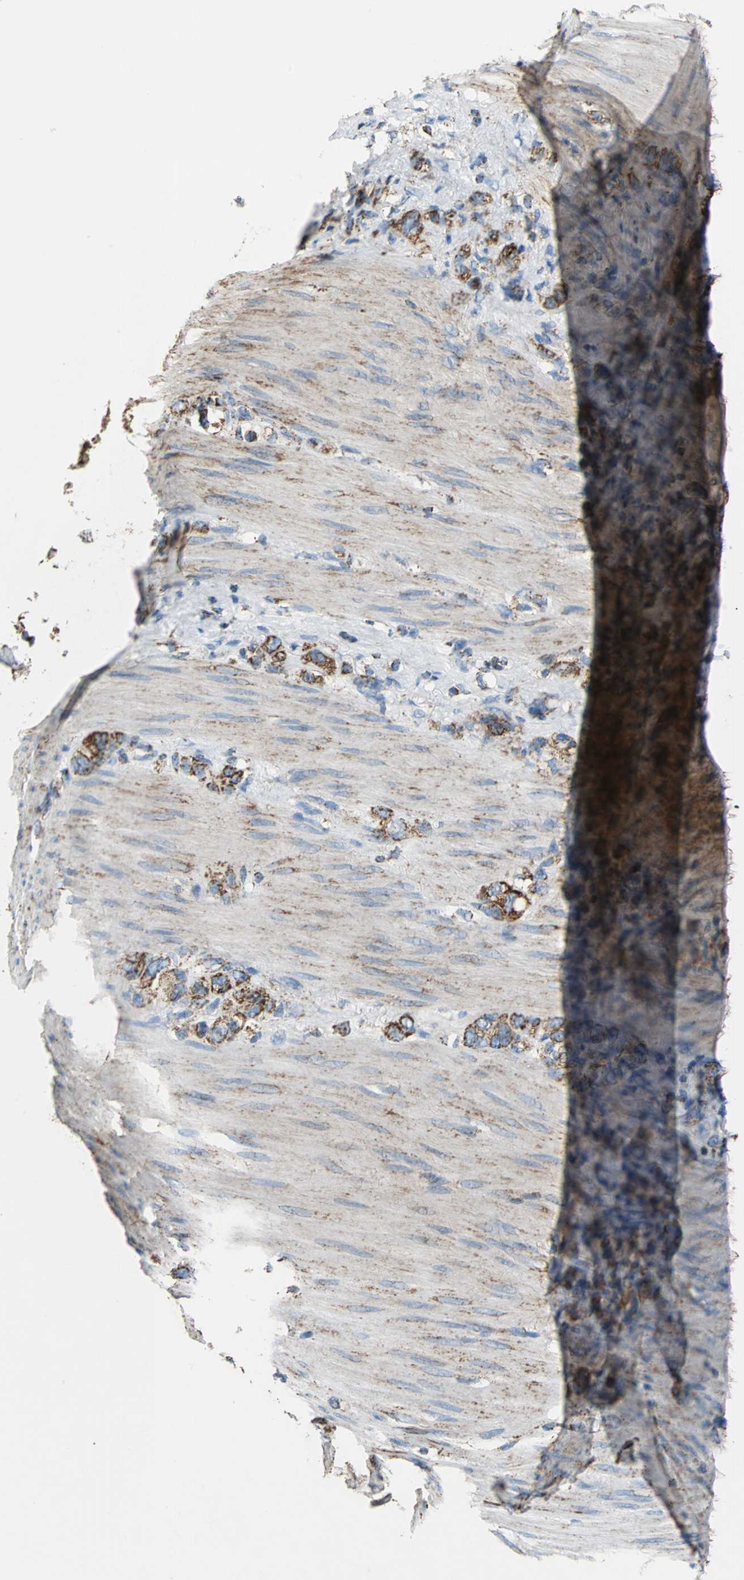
{"staining": {"intensity": "moderate", "quantity": ">75%", "location": "cytoplasmic/membranous"}, "tissue": "stomach cancer", "cell_type": "Tumor cells", "image_type": "cancer", "snomed": [{"axis": "morphology", "description": "Normal tissue, NOS"}, {"axis": "morphology", "description": "Adenocarcinoma, NOS"}, {"axis": "morphology", "description": "Adenocarcinoma, High grade"}, {"axis": "topography", "description": "Stomach, upper"}, {"axis": "topography", "description": "Stomach"}], "caption": "Stomach cancer (adenocarcinoma) tissue displays moderate cytoplasmic/membranous expression in approximately >75% of tumor cells, visualized by immunohistochemistry. (IHC, brightfield microscopy, high magnification).", "gene": "ECH1", "patient": {"sex": "female", "age": 65}}